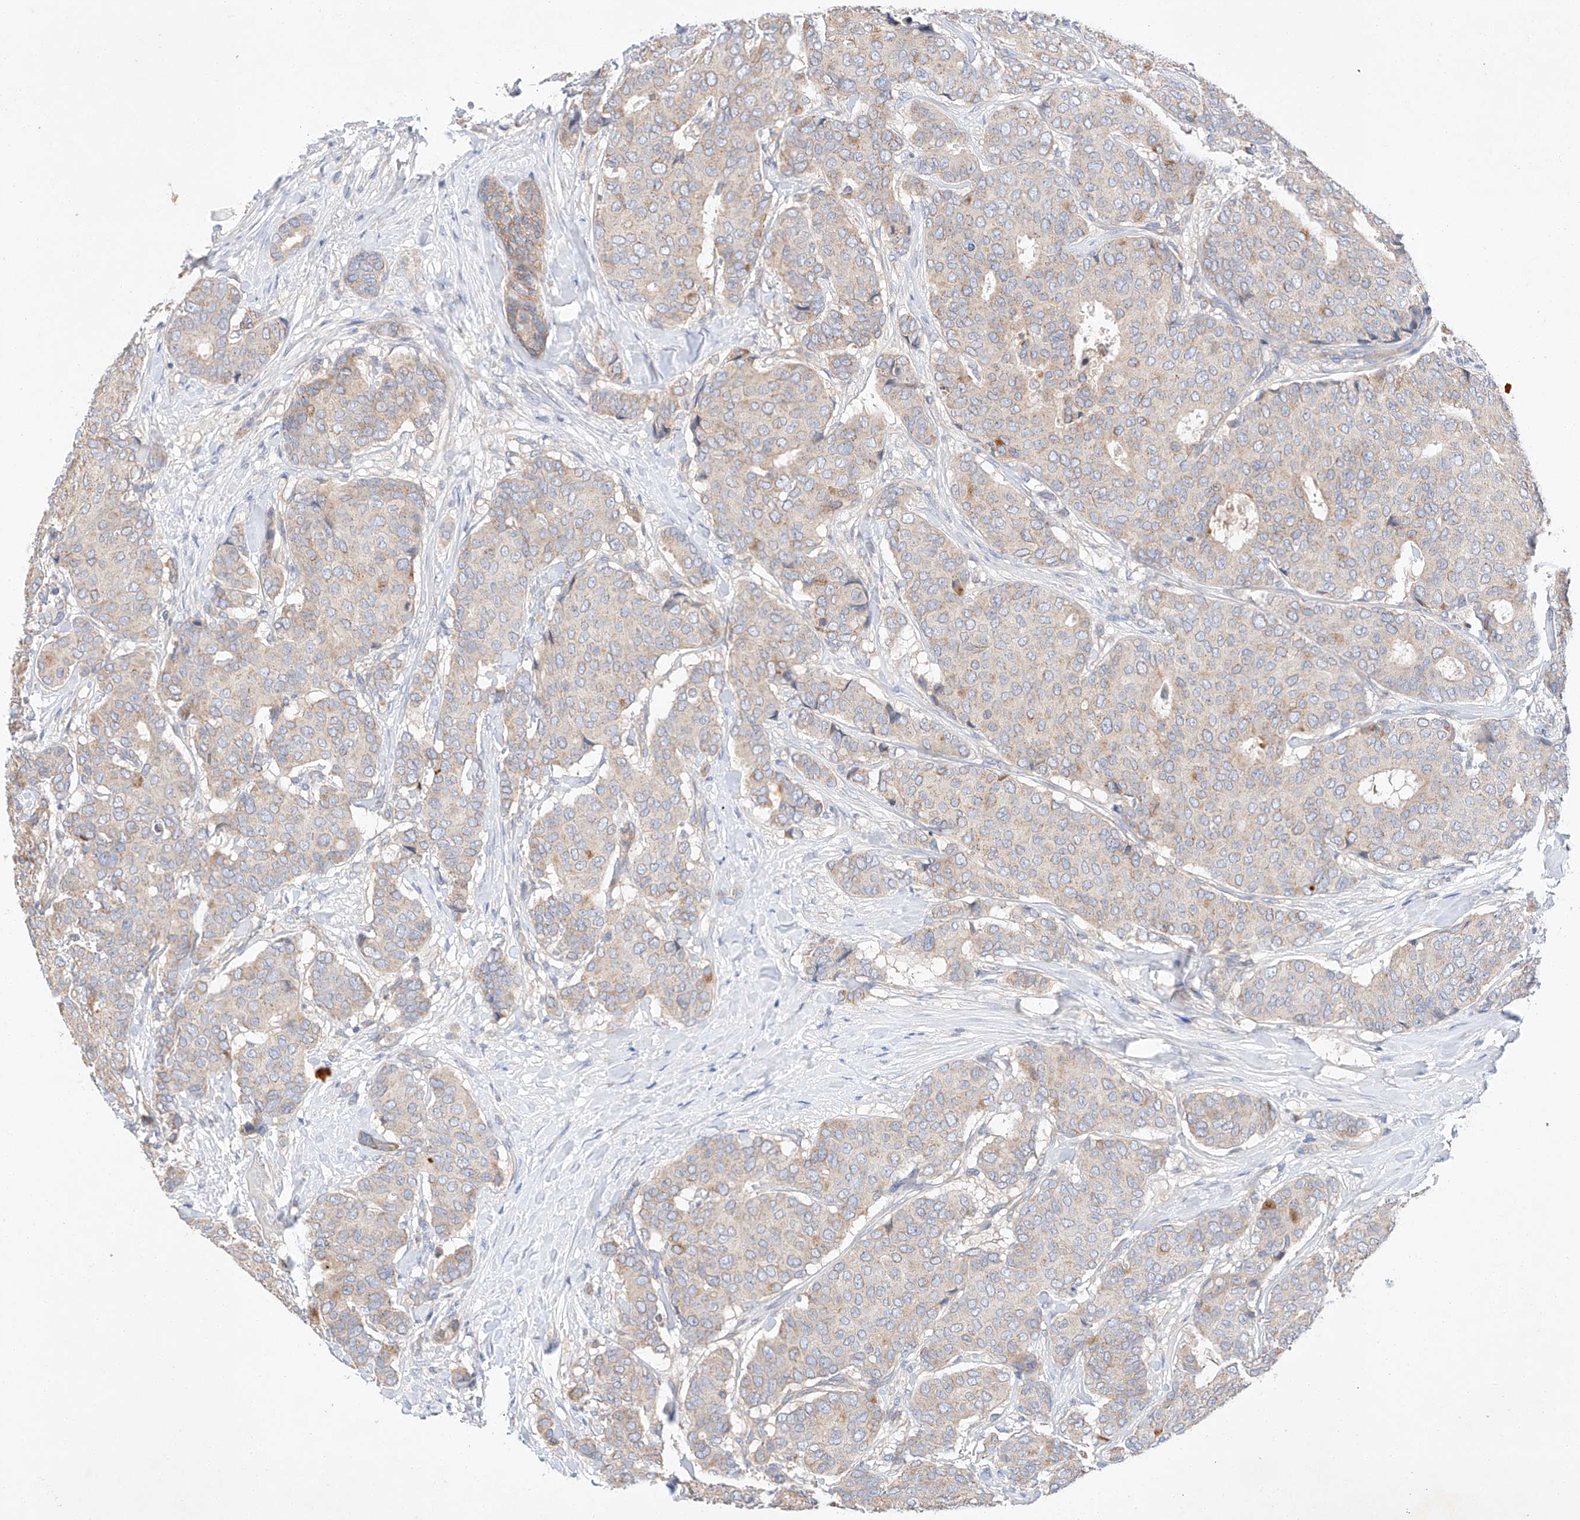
{"staining": {"intensity": "weak", "quantity": "<25%", "location": "cytoplasmic/membranous"}, "tissue": "breast cancer", "cell_type": "Tumor cells", "image_type": "cancer", "snomed": [{"axis": "morphology", "description": "Duct carcinoma"}, {"axis": "topography", "description": "Breast"}], "caption": "A high-resolution histopathology image shows IHC staining of breast cancer, which demonstrates no significant staining in tumor cells.", "gene": "C6orf118", "patient": {"sex": "female", "age": 75}}